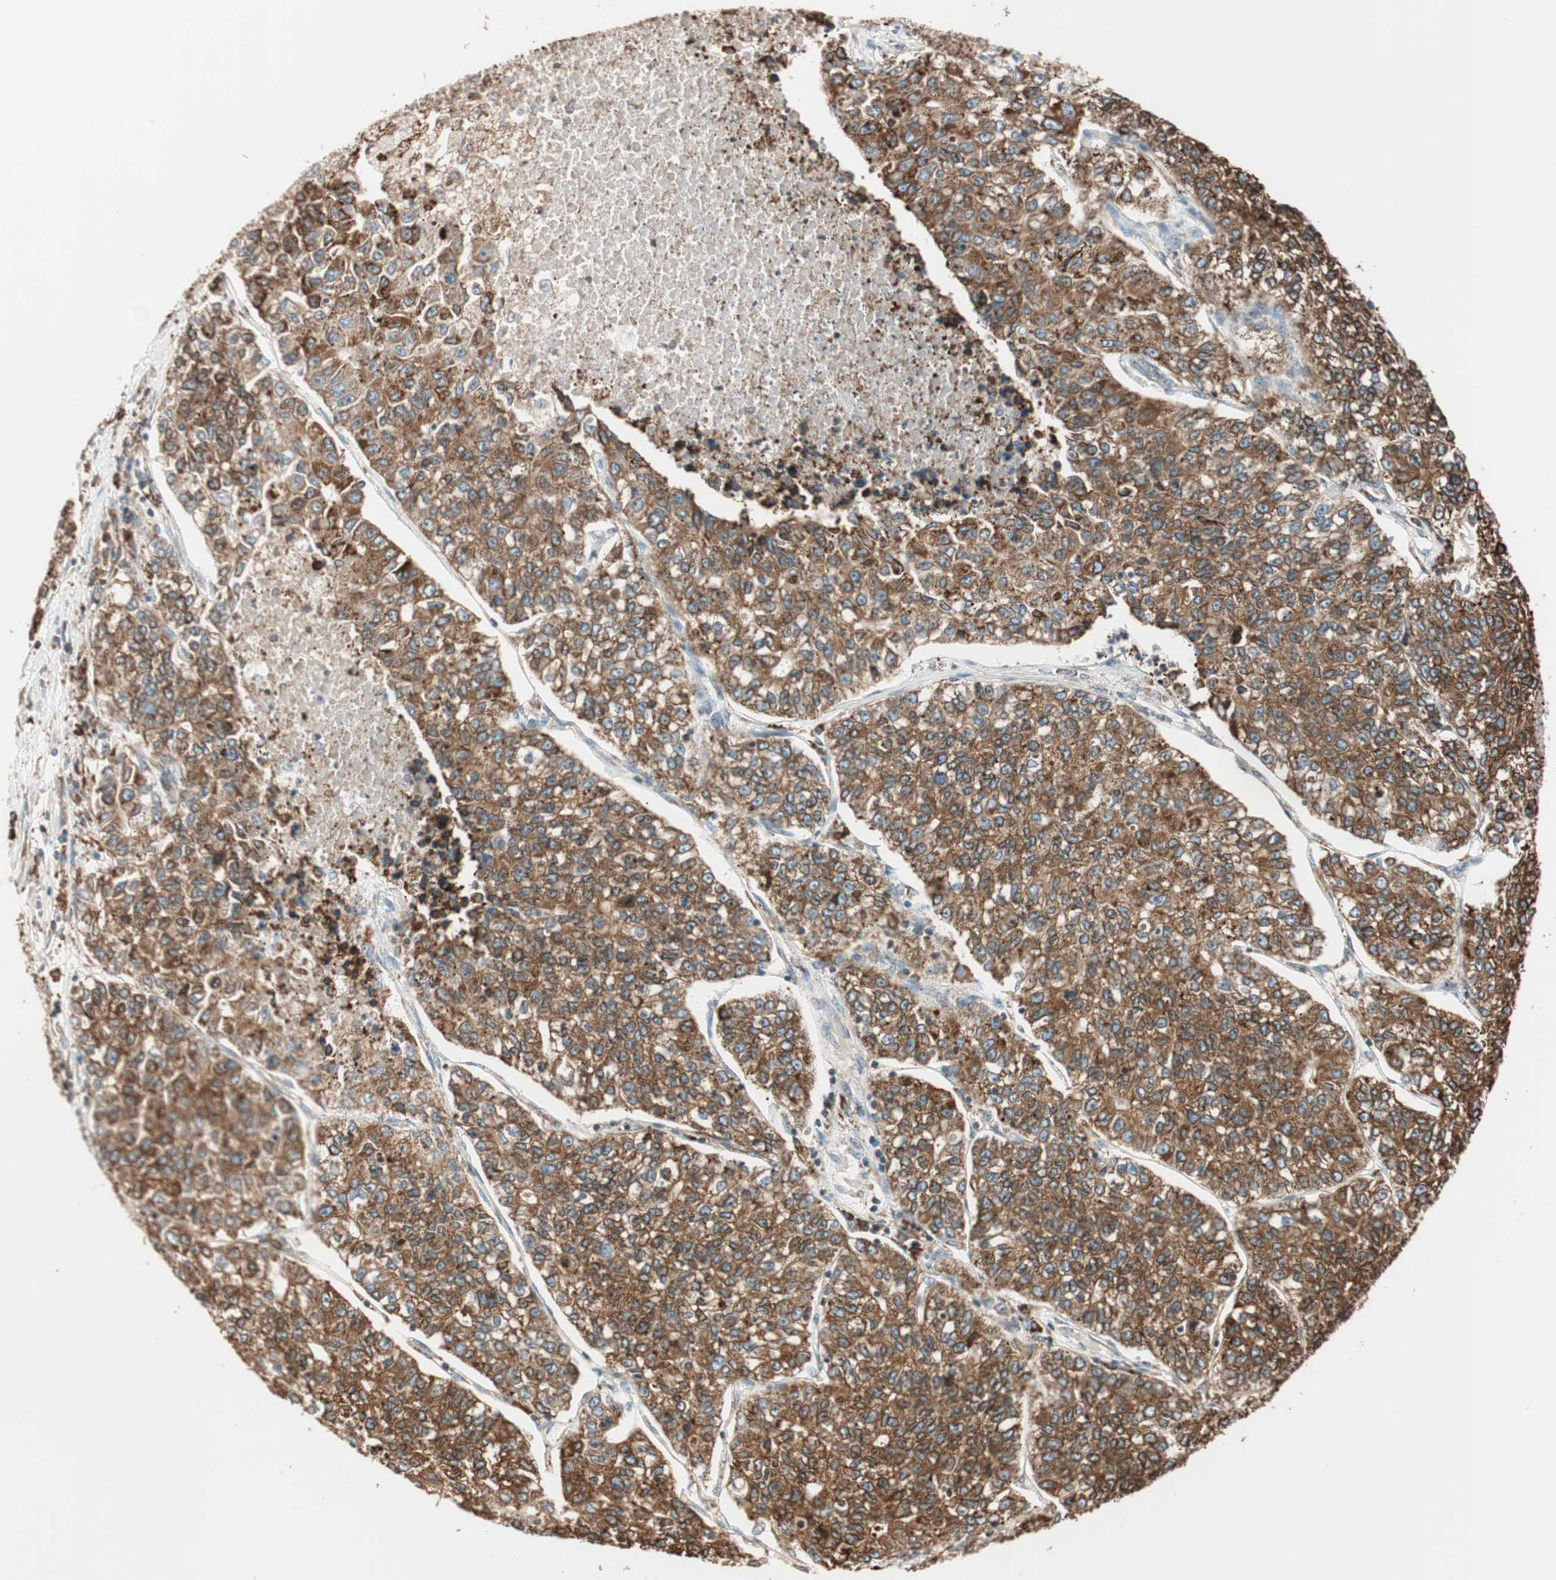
{"staining": {"intensity": "strong", "quantity": ">75%", "location": "cytoplasmic/membranous"}, "tissue": "lung cancer", "cell_type": "Tumor cells", "image_type": "cancer", "snomed": [{"axis": "morphology", "description": "Adenocarcinoma, NOS"}, {"axis": "topography", "description": "Lung"}], "caption": "Strong cytoplasmic/membranous protein positivity is identified in approximately >75% of tumor cells in lung cancer.", "gene": "PRKCSH", "patient": {"sex": "male", "age": 49}}